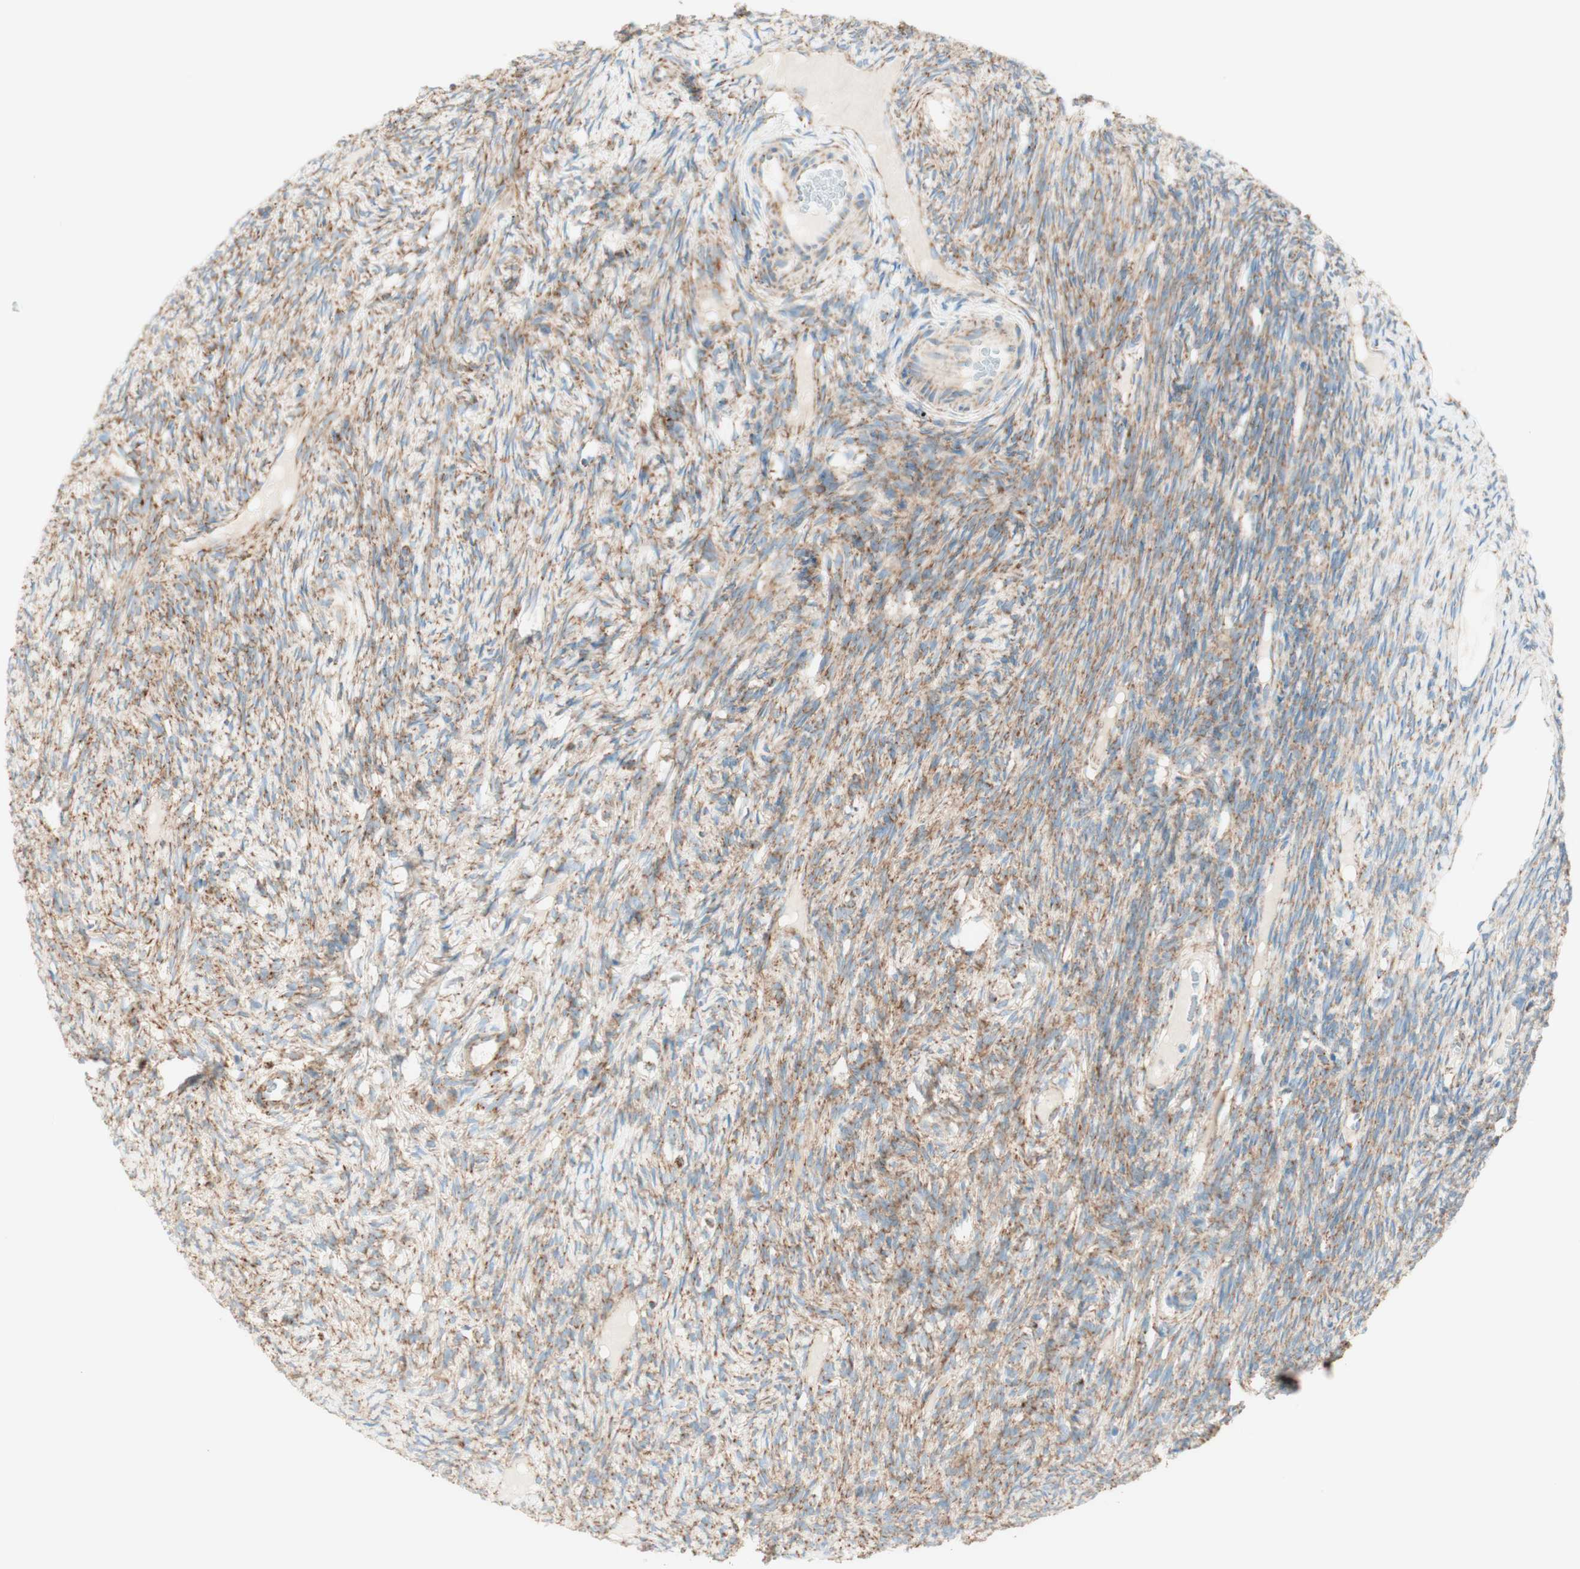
{"staining": {"intensity": "moderate", "quantity": ">75%", "location": "cytoplasmic/membranous"}, "tissue": "ovary", "cell_type": "Ovarian stroma cells", "image_type": "normal", "snomed": [{"axis": "morphology", "description": "Normal tissue, NOS"}, {"axis": "topography", "description": "Ovary"}], "caption": "Immunohistochemical staining of benign ovary shows medium levels of moderate cytoplasmic/membranous positivity in approximately >75% of ovarian stroma cells.", "gene": "TOMM20", "patient": {"sex": "female", "age": 33}}